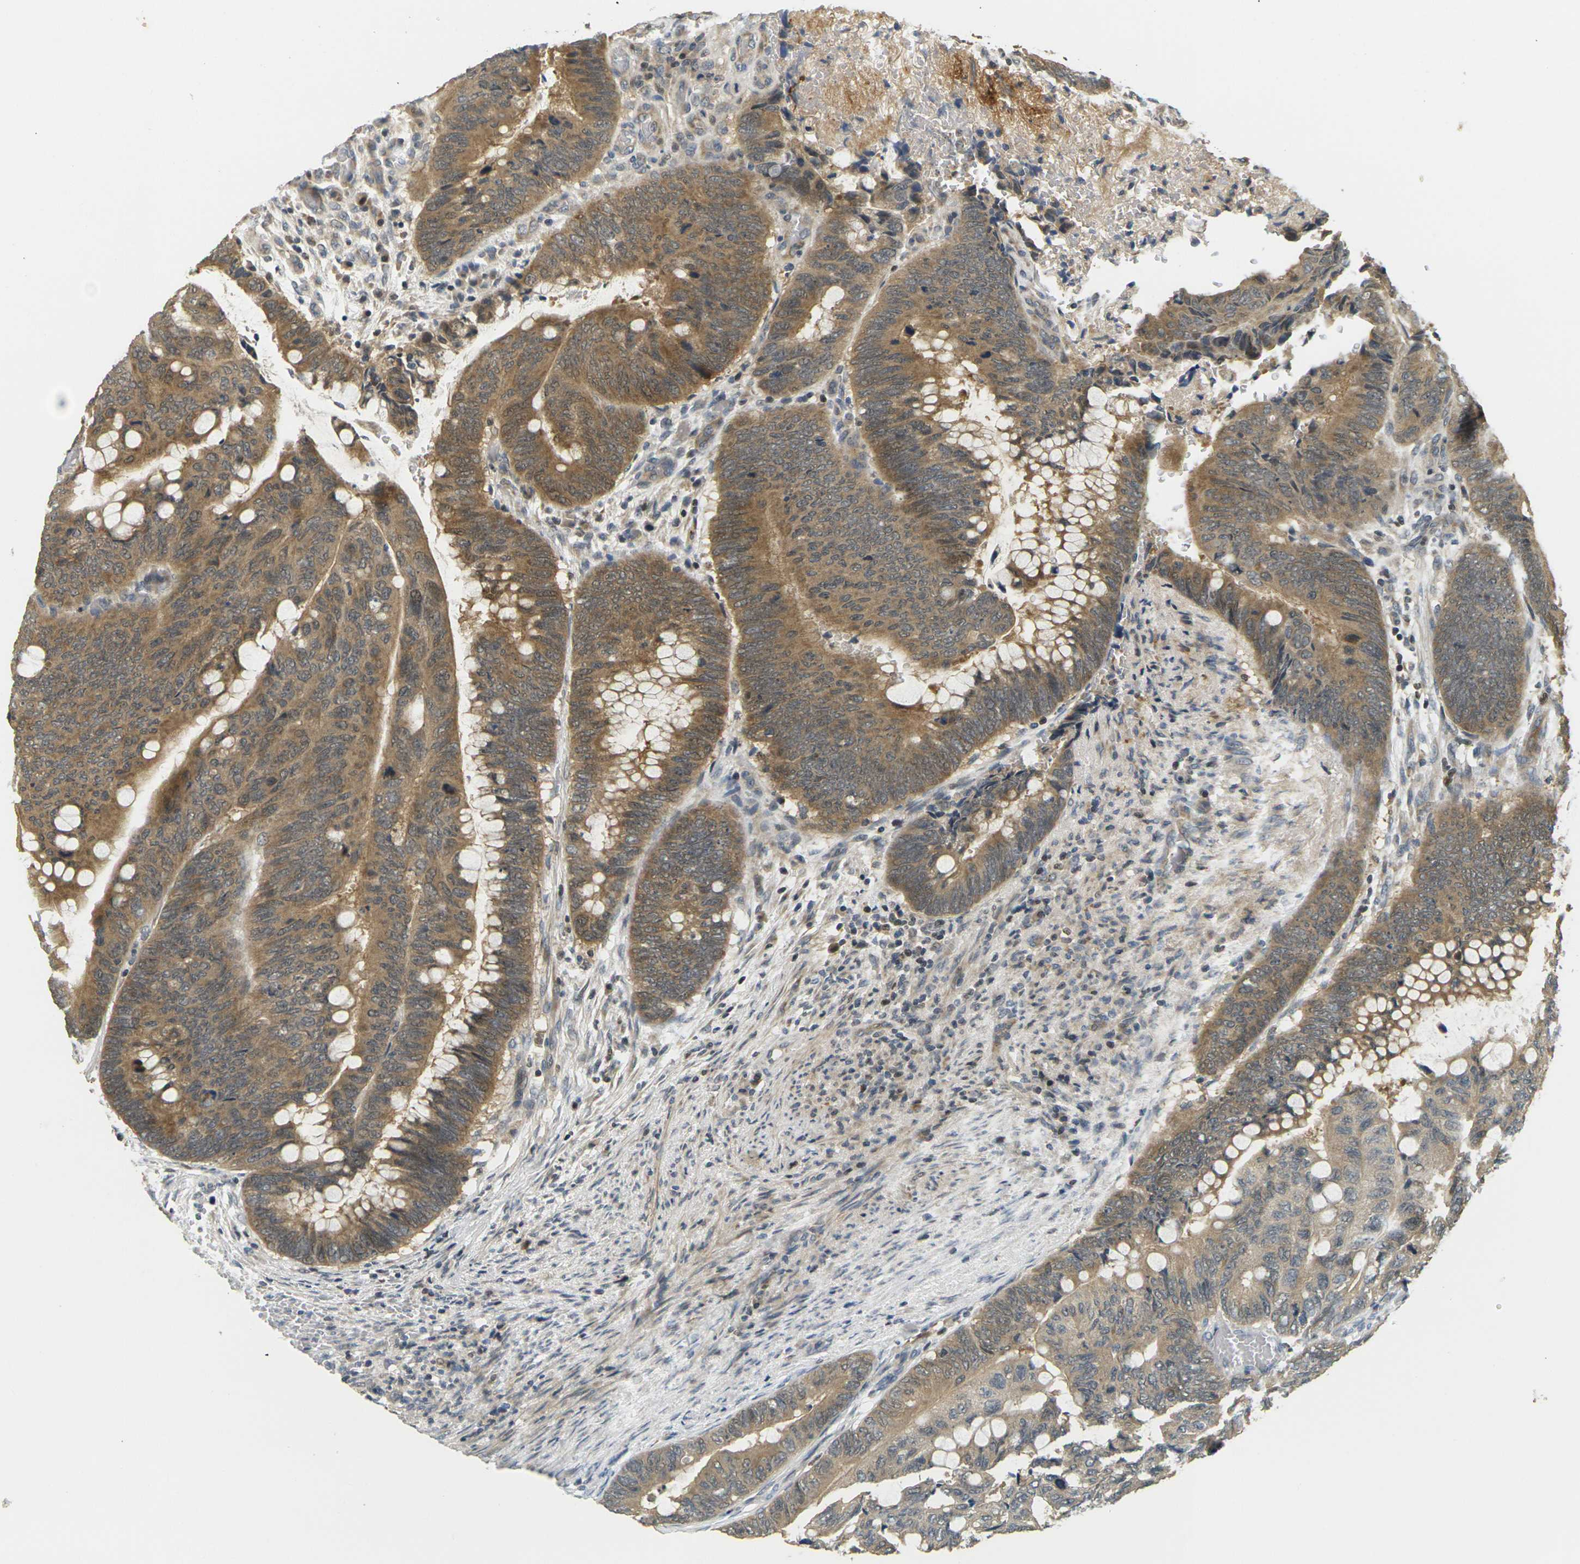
{"staining": {"intensity": "moderate", "quantity": ">75%", "location": "cytoplasmic/membranous"}, "tissue": "colorectal cancer", "cell_type": "Tumor cells", "image_type": "cancer", "snomed": [{"axis": "morphology", "description": "Normal tissue, NOS"}, {"axis": "morphology", "description": "Adenocarcinoma, NOS"}, {"axis": "topography", "description": "Rectum"}, {"axis": "topography", "description": "Peripheral nerve tissue"}], "caption": "Colorectal adenocarcinoma stained for a protein shows moderate cytoplasmic/membranous positivity in tumor cells. (DAB (3,3'-diaminobenzidine) = brown stain, brightfield microscopy at high magnification).", "gene": "KLHL8", "patient": {"sex": "male", "age": 92}}